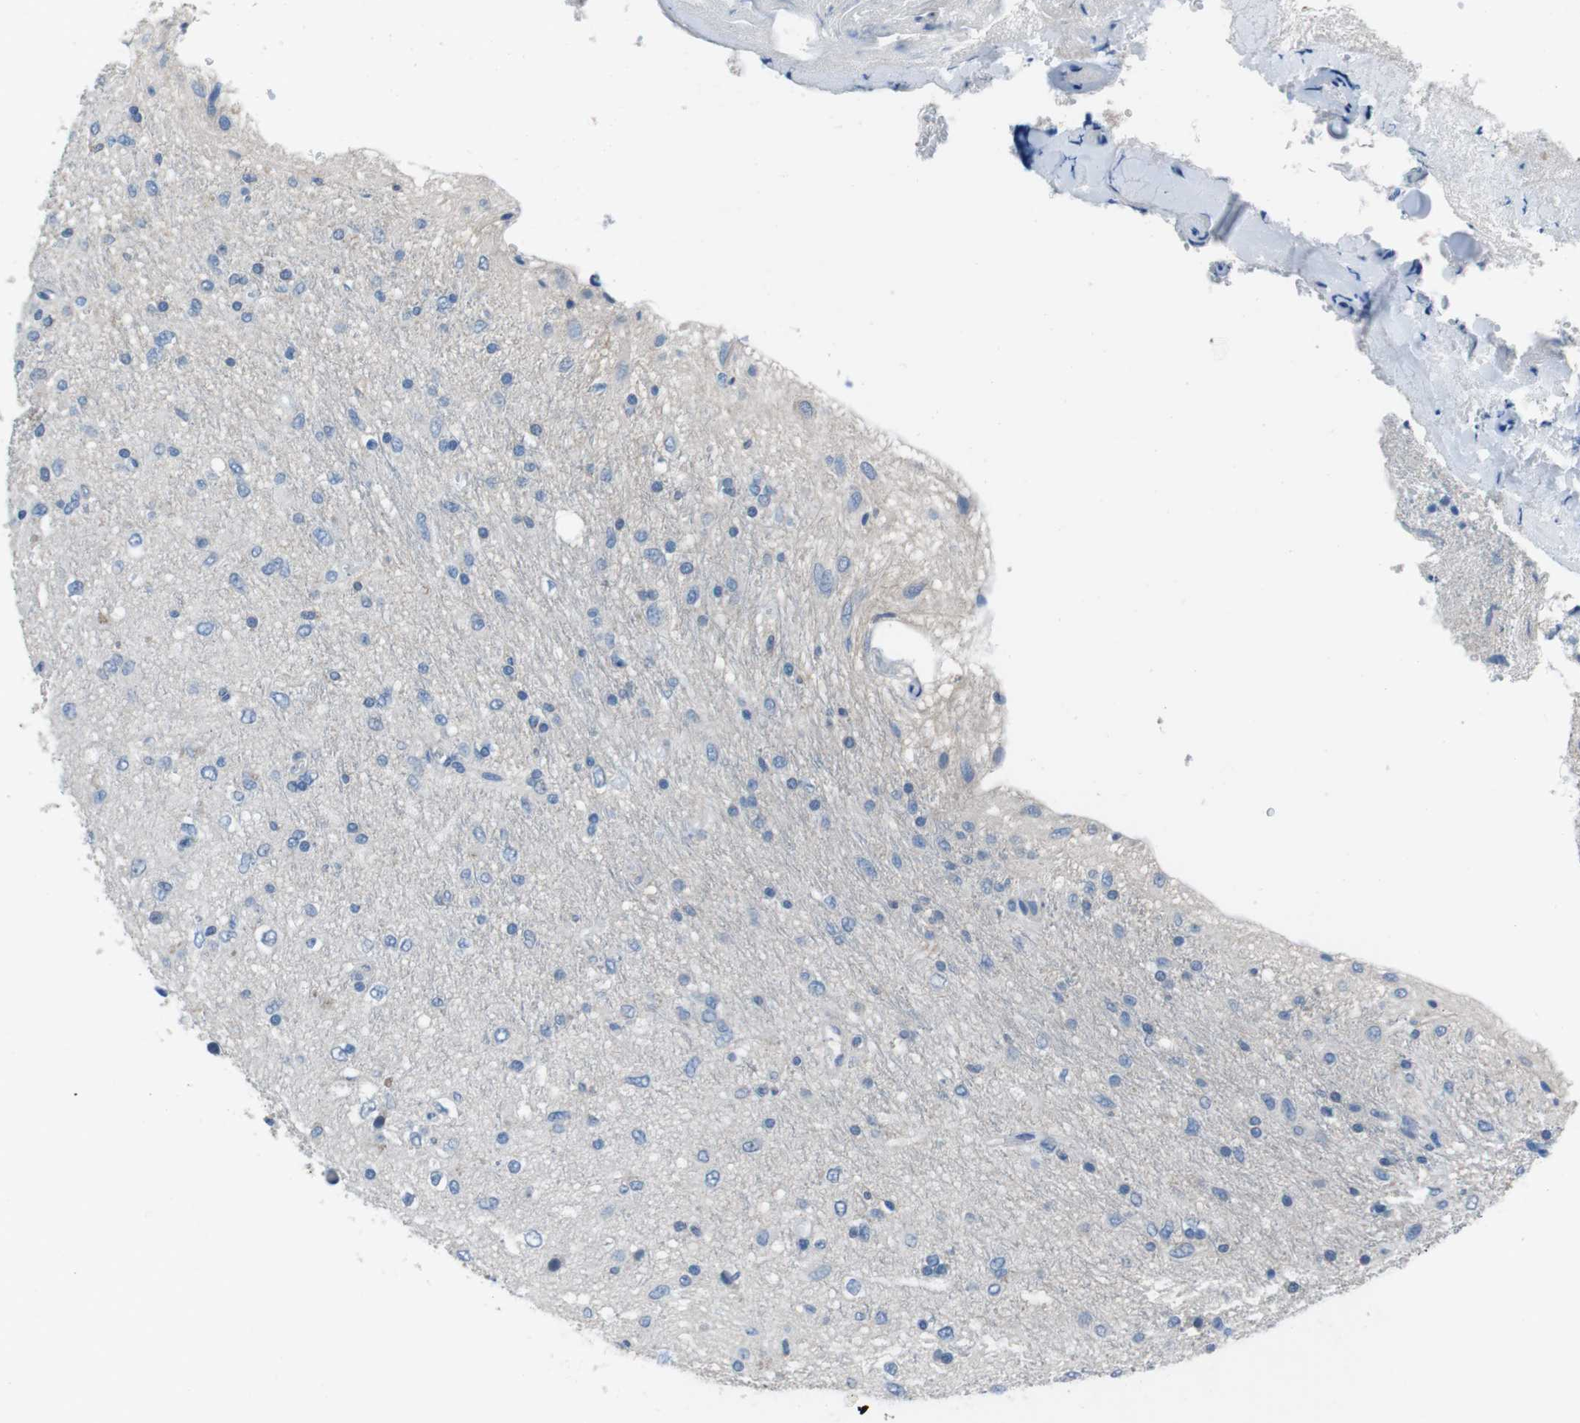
{"staining": {"intensity": "negative", "quantity": "none", "location": "none"}, "tissue": "glioma", "cell_type": "Tumor cells", "image_type": "cancer", "snomed": [{"axis": "morphology", "description": "Glioma, malignant, Low grade"}, {"axis": "topography", "description": "Brain"}], "caption": "The immunohistochemistry (IHC) photomicrograph has no significant staining in tumor cells of glioma tissue.", "gene": "CYP2C8", "patient": {"sex": "male", "age": 77}}